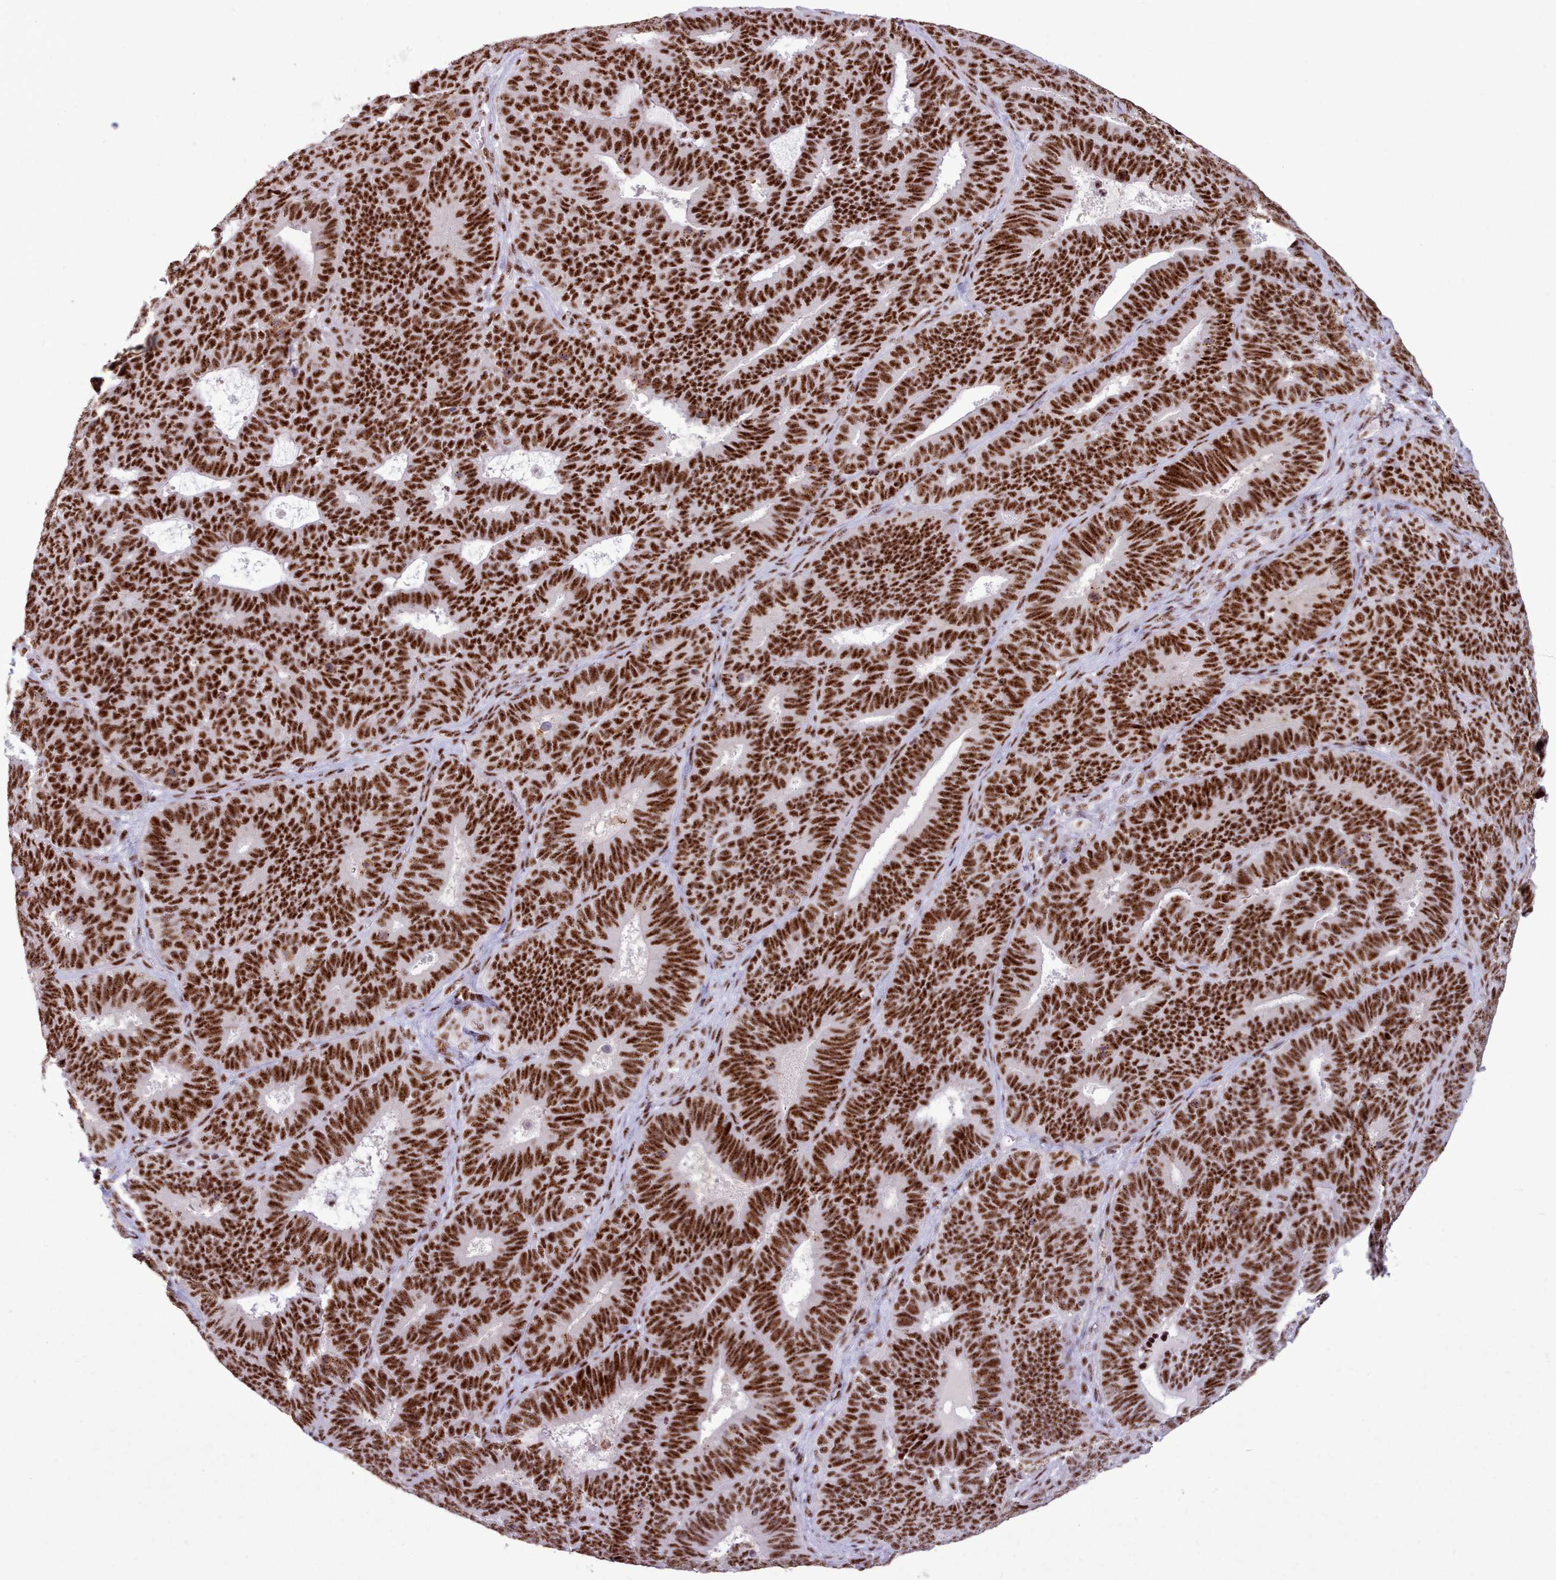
{"staining": {"intensity": "strong", "quantity": ">75%", "location": "nuclear"}, "tissue": "endometrial cancer", "cell_type": "Tumor cells", "image_type": "cancer", "snomed": [{"axis": "morphology", "description": "Adenocarcinoma, NOS"}, {"axis": "topography", "description": "Endometrium"}], "caption": "Immunohistochemical staining of human endometrial adenocarcinoma exhibits high levels of strong nuclear staining in approximately >75% of tumor cells. The protein is stained brown, and the nuclei are stained in blue (DAB (3,3'-diaminobenzidine) IHC with brightfield microscopy, high magnification).", "gene": "TMEM35B", "patient": {"sex": "female", "age": 70}}